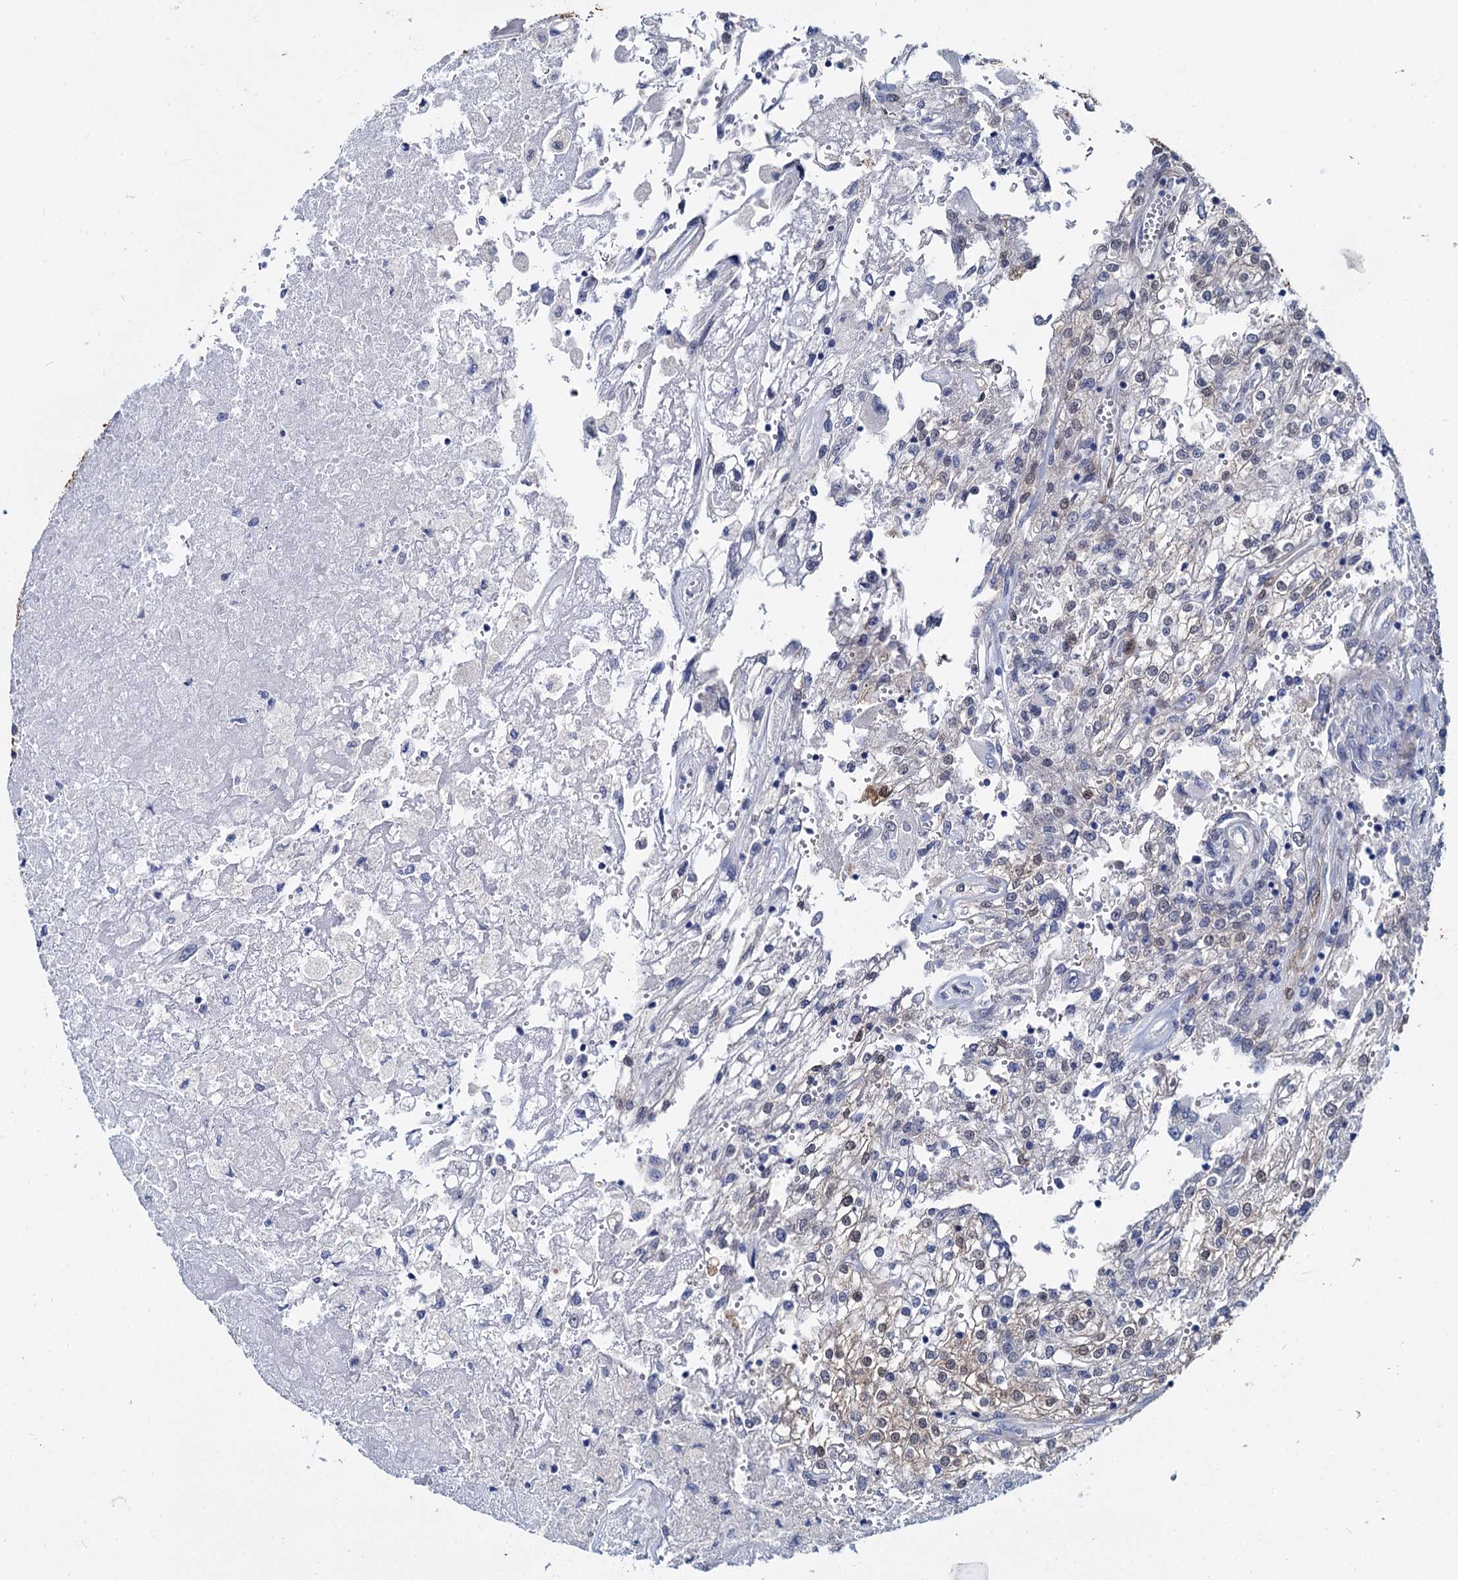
{"staining": {"intensity": "negative", "quantity": "none", "location": "none"}, "tissue": "renal cancer", "cell_type": "Tumor cells", "image_type": "cancer", "snomed": [{"axis": "morphology", "description": "Adenocarcinoma, NOS"}, {"axis": "topography", "description": "Kidney"}], "caption": "Immunohistochemical staining of adenocarcinoma (renal) shows no significant expression in tumor cells.", "gene": "GSTM3", "patient": {"sex": "female", "age": 52}}